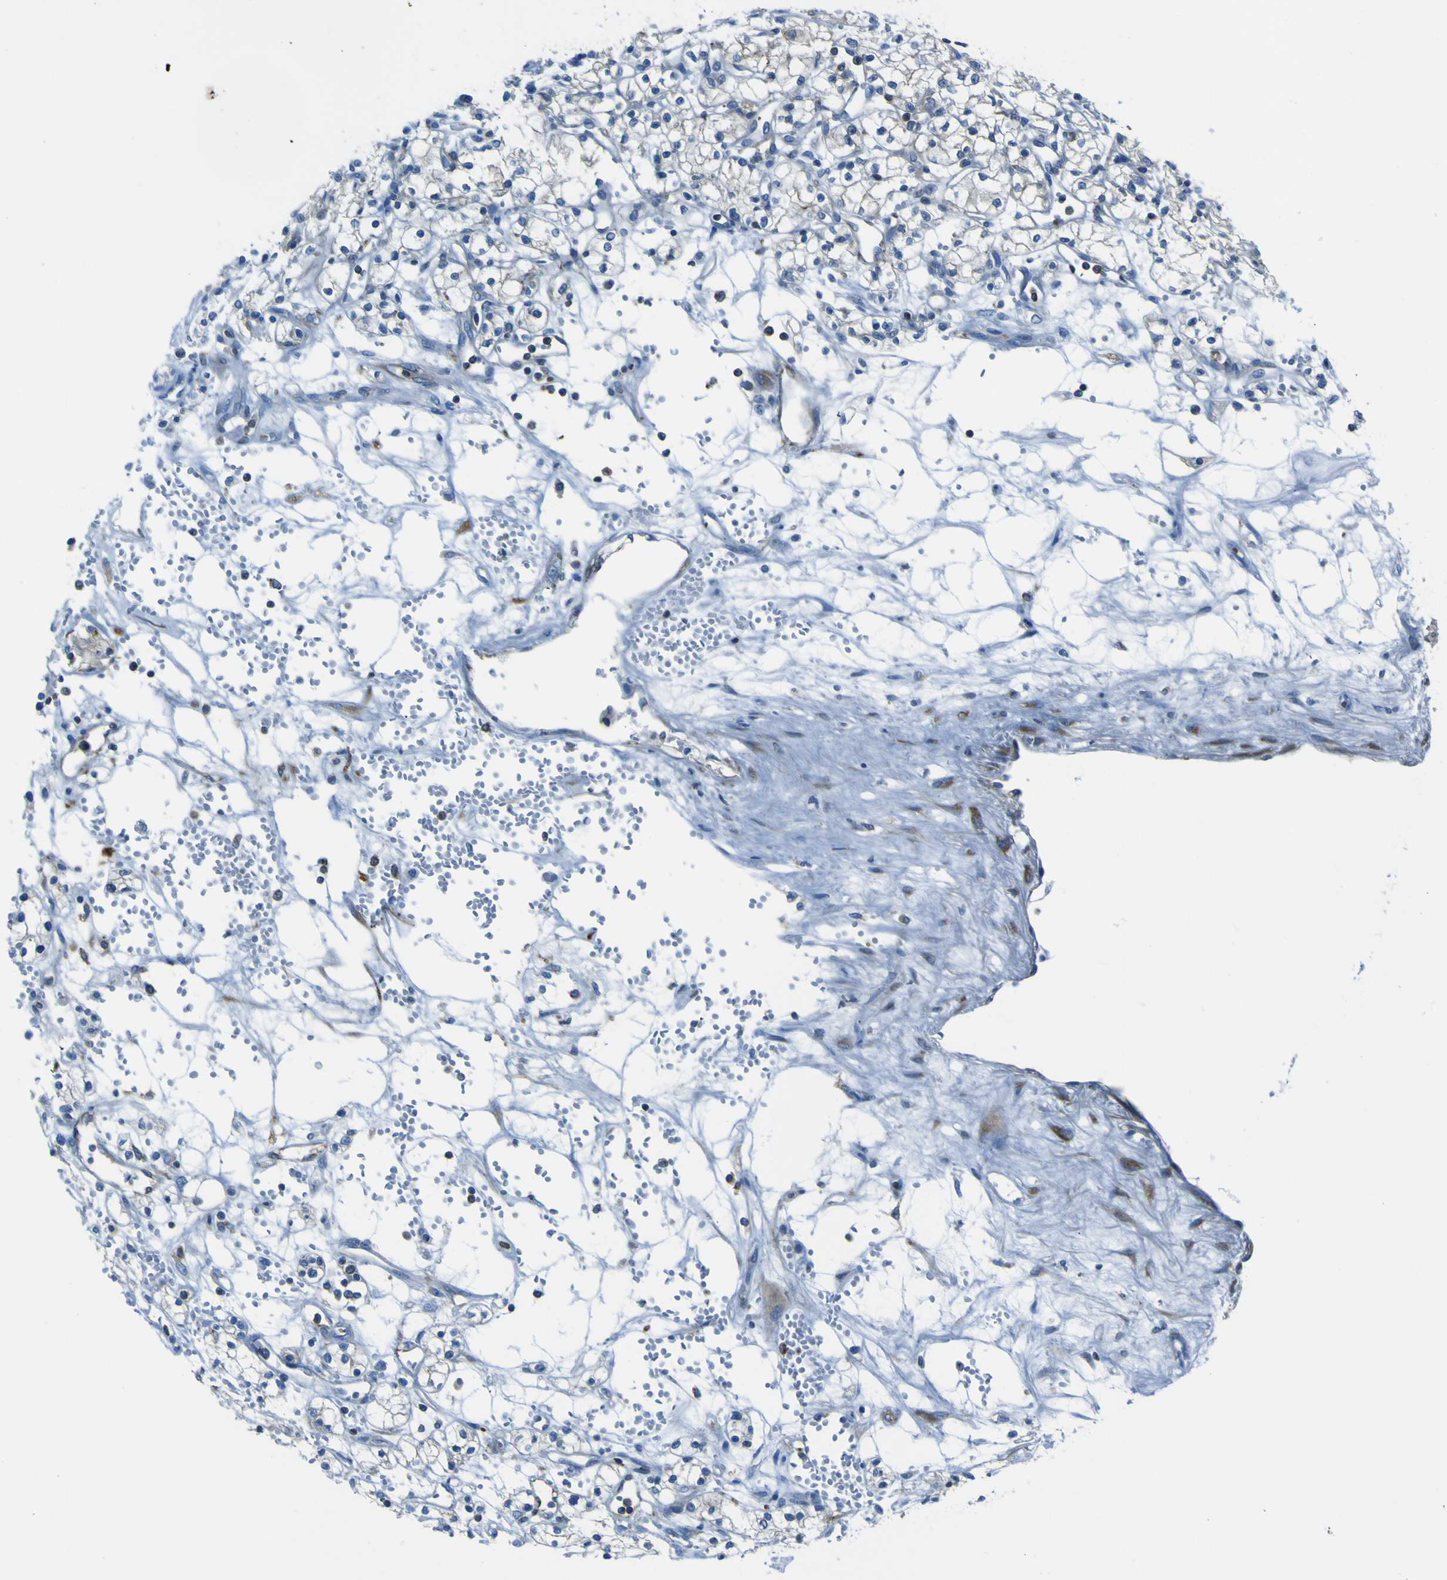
{"staining": {"intensity": "moderate", "quantity": "<25%", "location": "cytoplasmic/membranous"}, "tissue": "renal cancer", "cell_type": "Tumor cells", "image_type": "cancer", "snomed": [{"axis": "morphology", "description": "Normal tissue, NOS"}, {"axis": "morphology", "description": "Adenocarcinoma, NOS"}, {"axis": "topography", "description": "Kidney"}], "caption": "Renal cancer (adenocarcinoma) tissue shows moderate cytoplasmic/membranous staining in approximately <25% of tumor cells", "gene": "STIM1", "patient": {"sex": "male", "age": 59}}